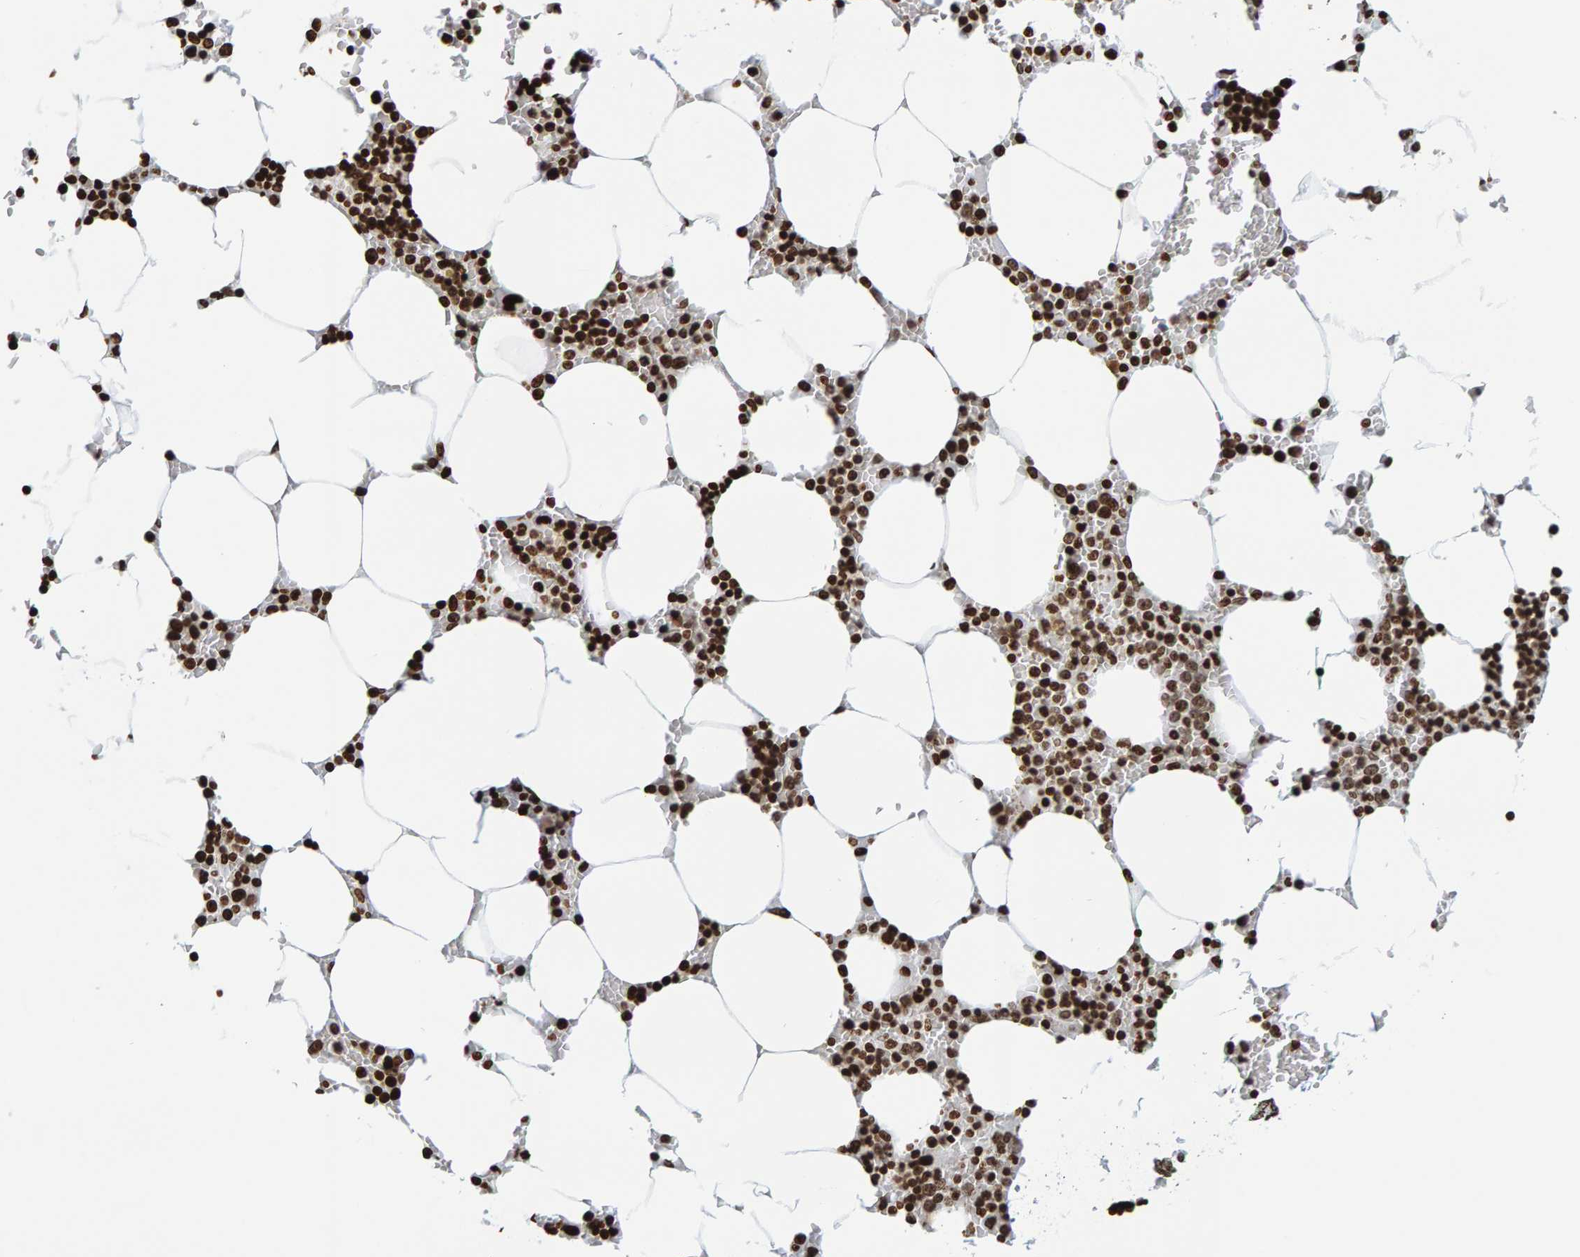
{"staining": {"intensity": "strong", "quantity": ">75%", "location": "nuclear"}, "tissue": "bone marrow", "cell_type": "Hematopoietic cells", "image_type": "normal", "snomed": [{"axis": "morphology", "description": "Normal tissue, NOS"}, {"axis": "topography", "description": "Bone marrow"}], "caption": "There is high levels of strong nuclear staining in hematopoietic cells of benign bone marrow, as demonstrated by immunohistochemical staining (brown color).", "gene": "BRF2", "patient": {"sex": "male", "age": 70}}